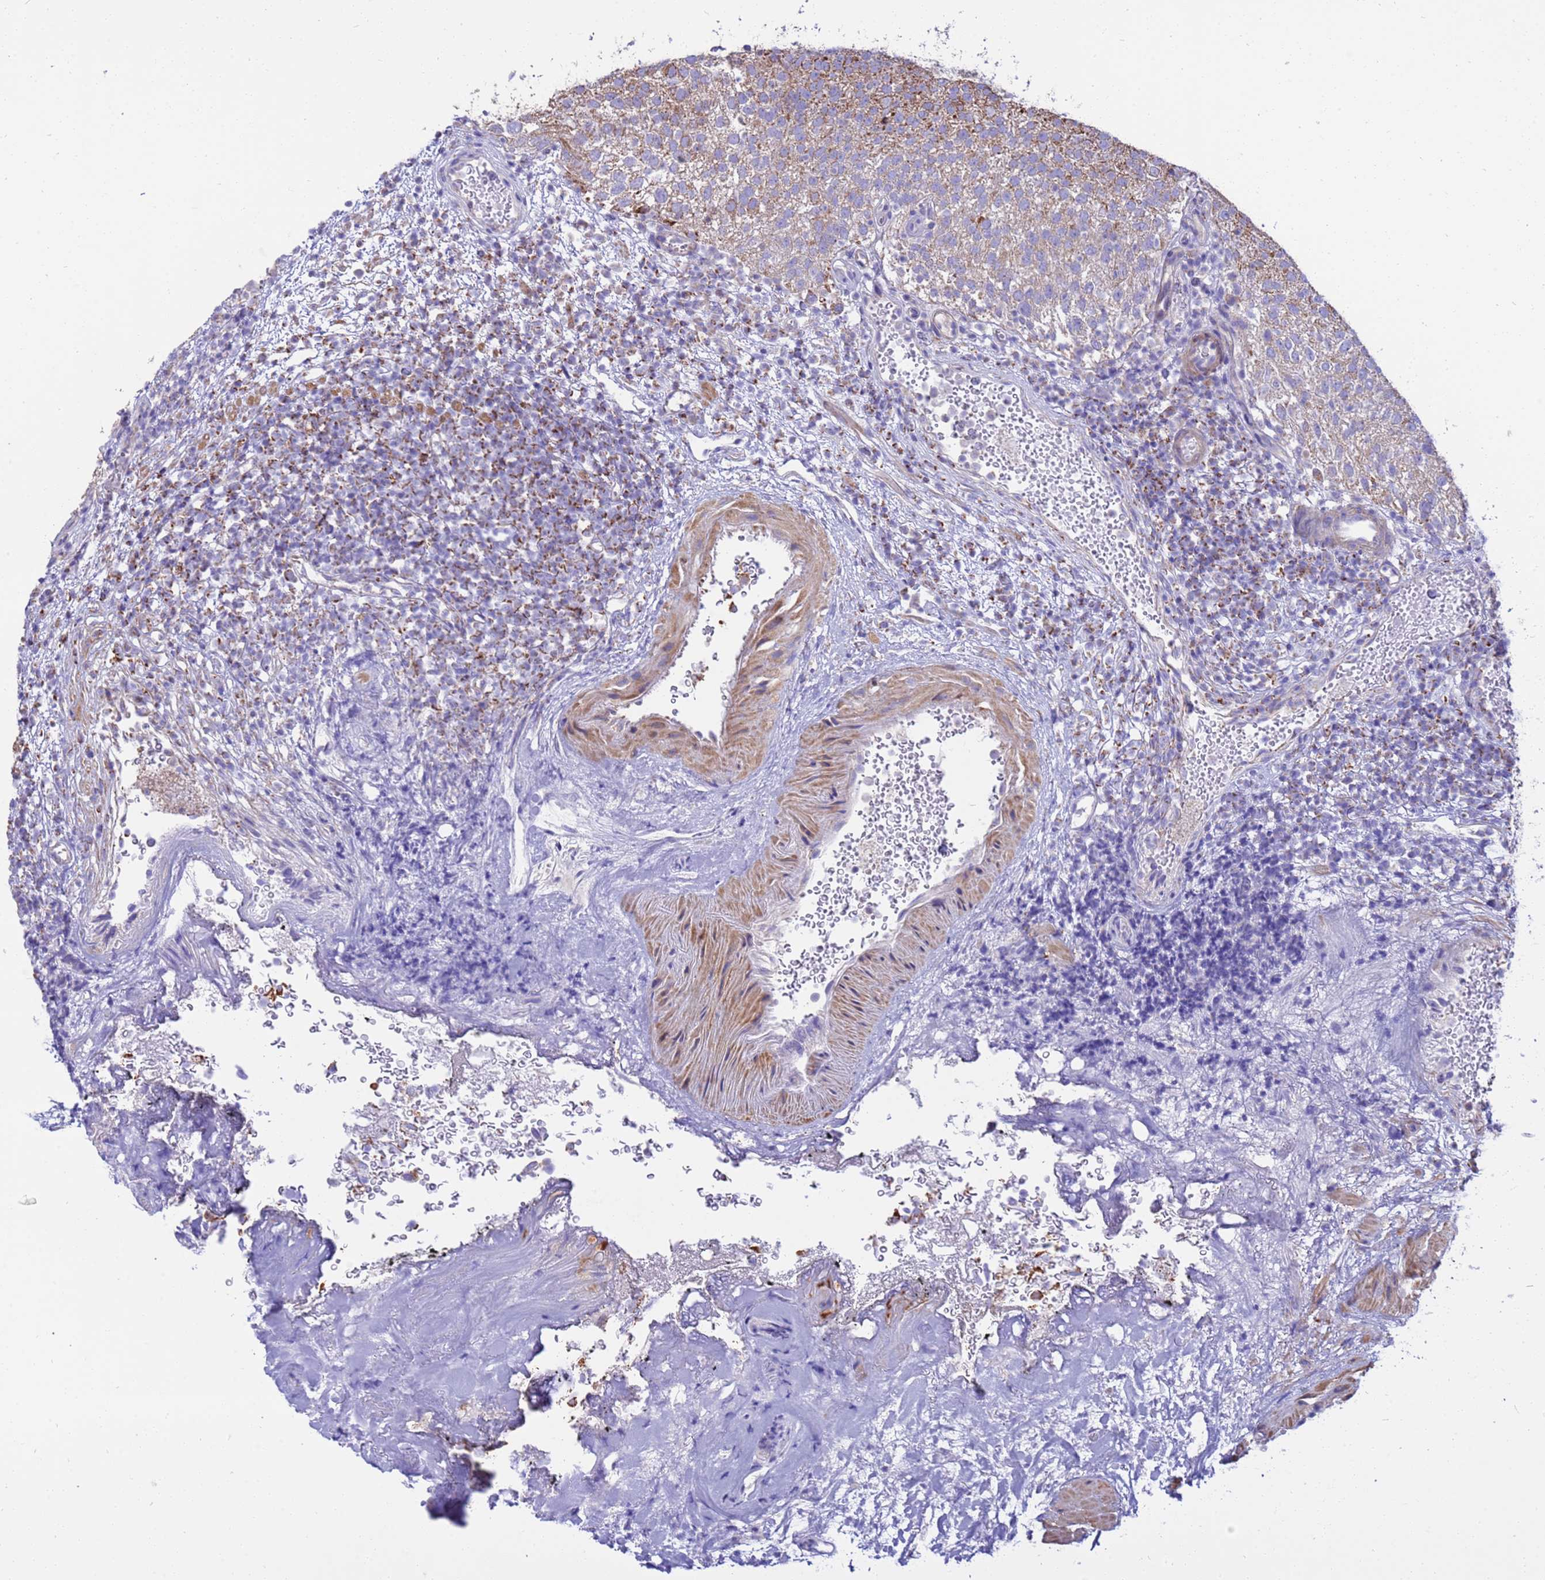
{"staining": {"intensity": "moderate", "quantity": "<25%", "location": "cytoplasmic/membranous"}, "tissue": "urothelial cancer", "cell_type": "Tumor cells", "image_type": "cancer", "snomed": [{"axis": "morphology", "description": "Urothelial carcinoma, Low grade"}, {"axis": "topography", "description": "Urinary bladder"}], "caption": "Brown immunohistochemical staining in urothelial cancer shows moderate cytoplasmic/membranous staining in about <25% of tumor cells.", "gene": "RNF165", "patient": {"sex": "male", "age": 78}}